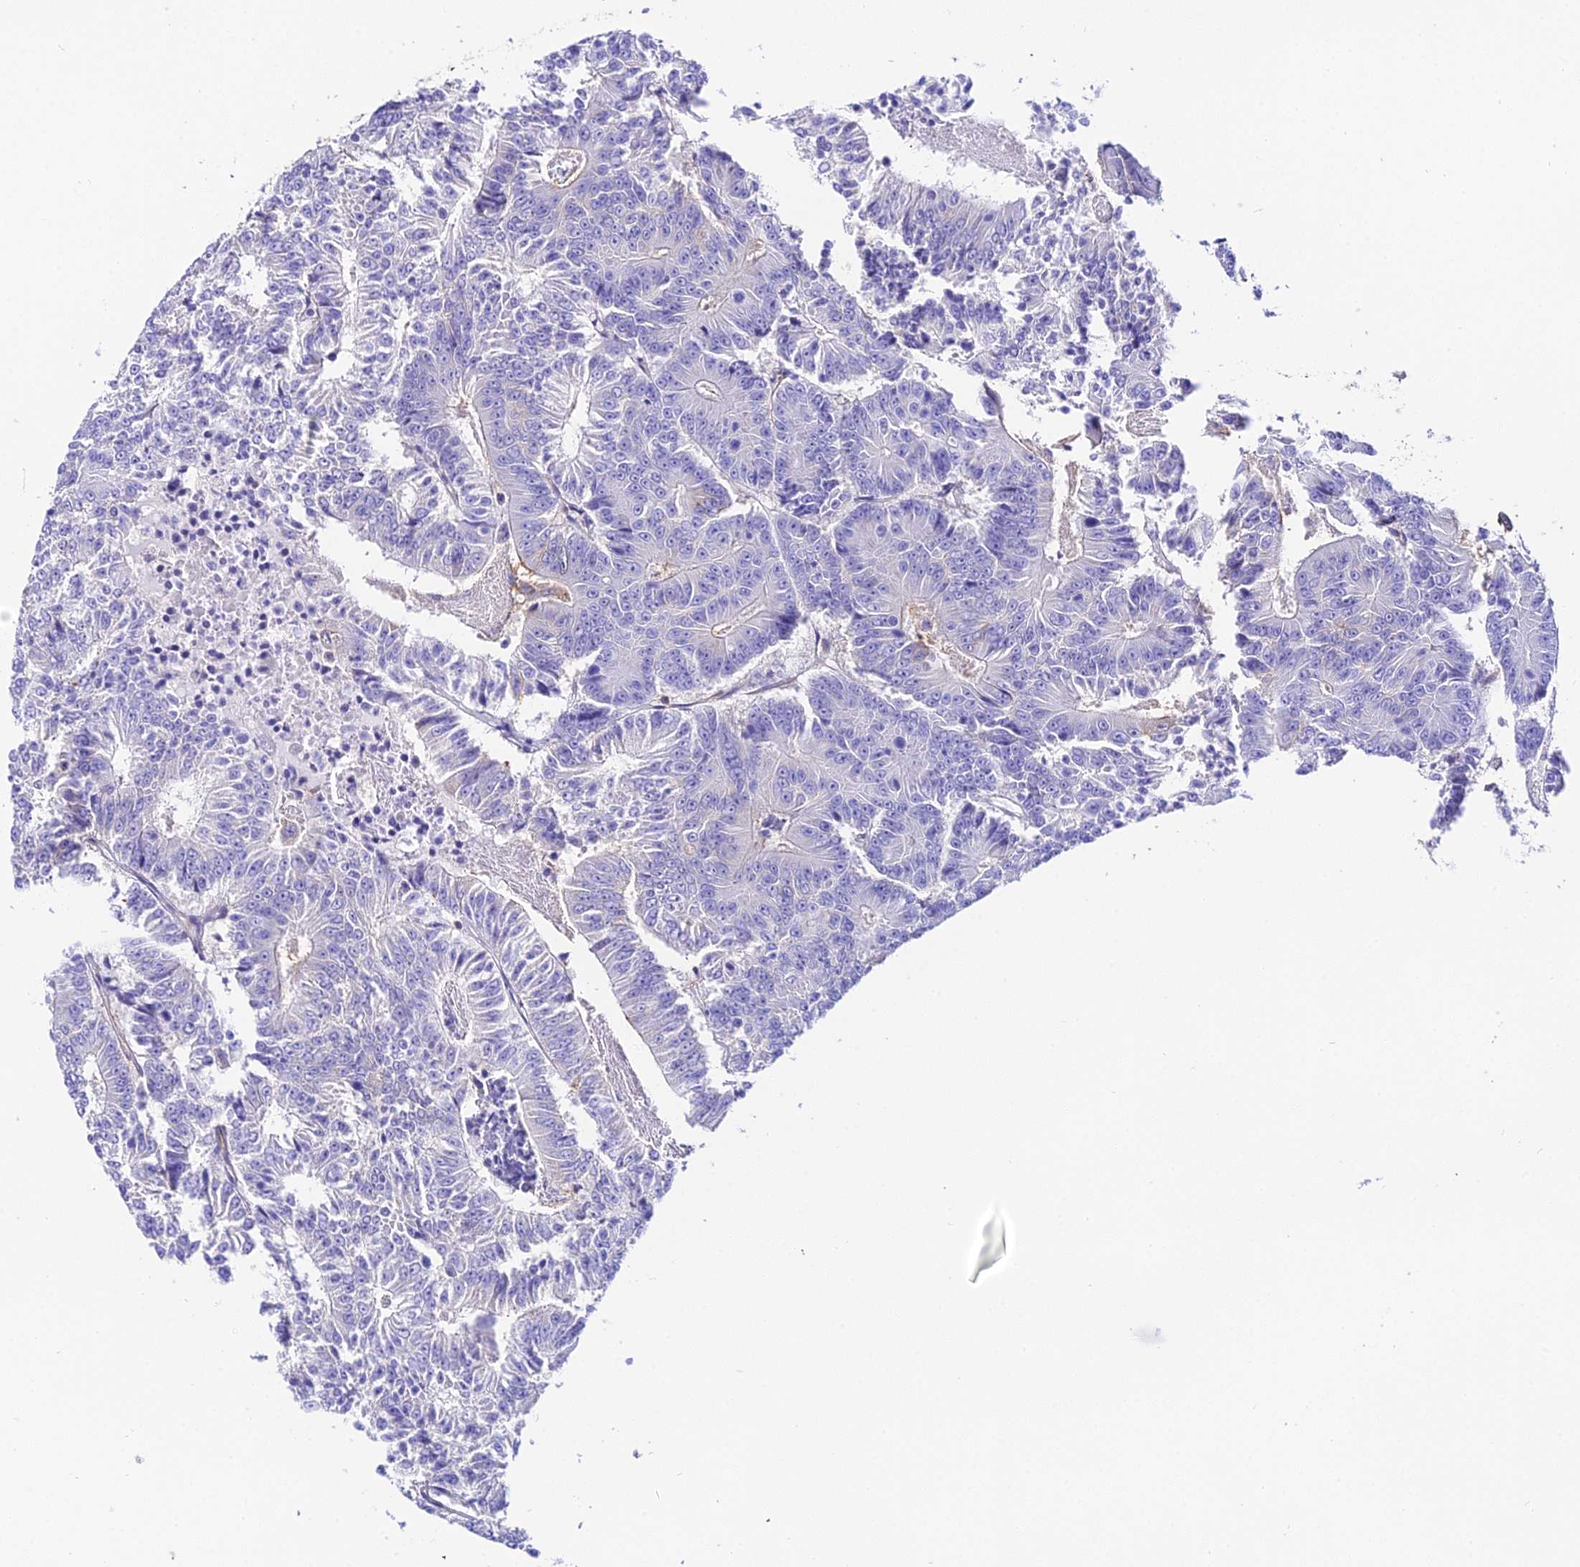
{"staining": {"intensity": "negative", "quantity": "none", "location": "none"}, "tissue": "colorectal cancer", "cell_type": "Tumor cells", "image_type": "cancer", "snomed": [{"axis": "morphology", "description": "Adenocarcinoma, NOS"}, {"axis": "topography", "description": "Colon"}], "caption": "A high-resolution micrograph shows immunohistochemistry staining of adenocarcinoma (colorectal), which demonstrates no significant positivity in tumor cells.", "gene": "S100A16", "patient": {"sex": "male", "age": 83}}